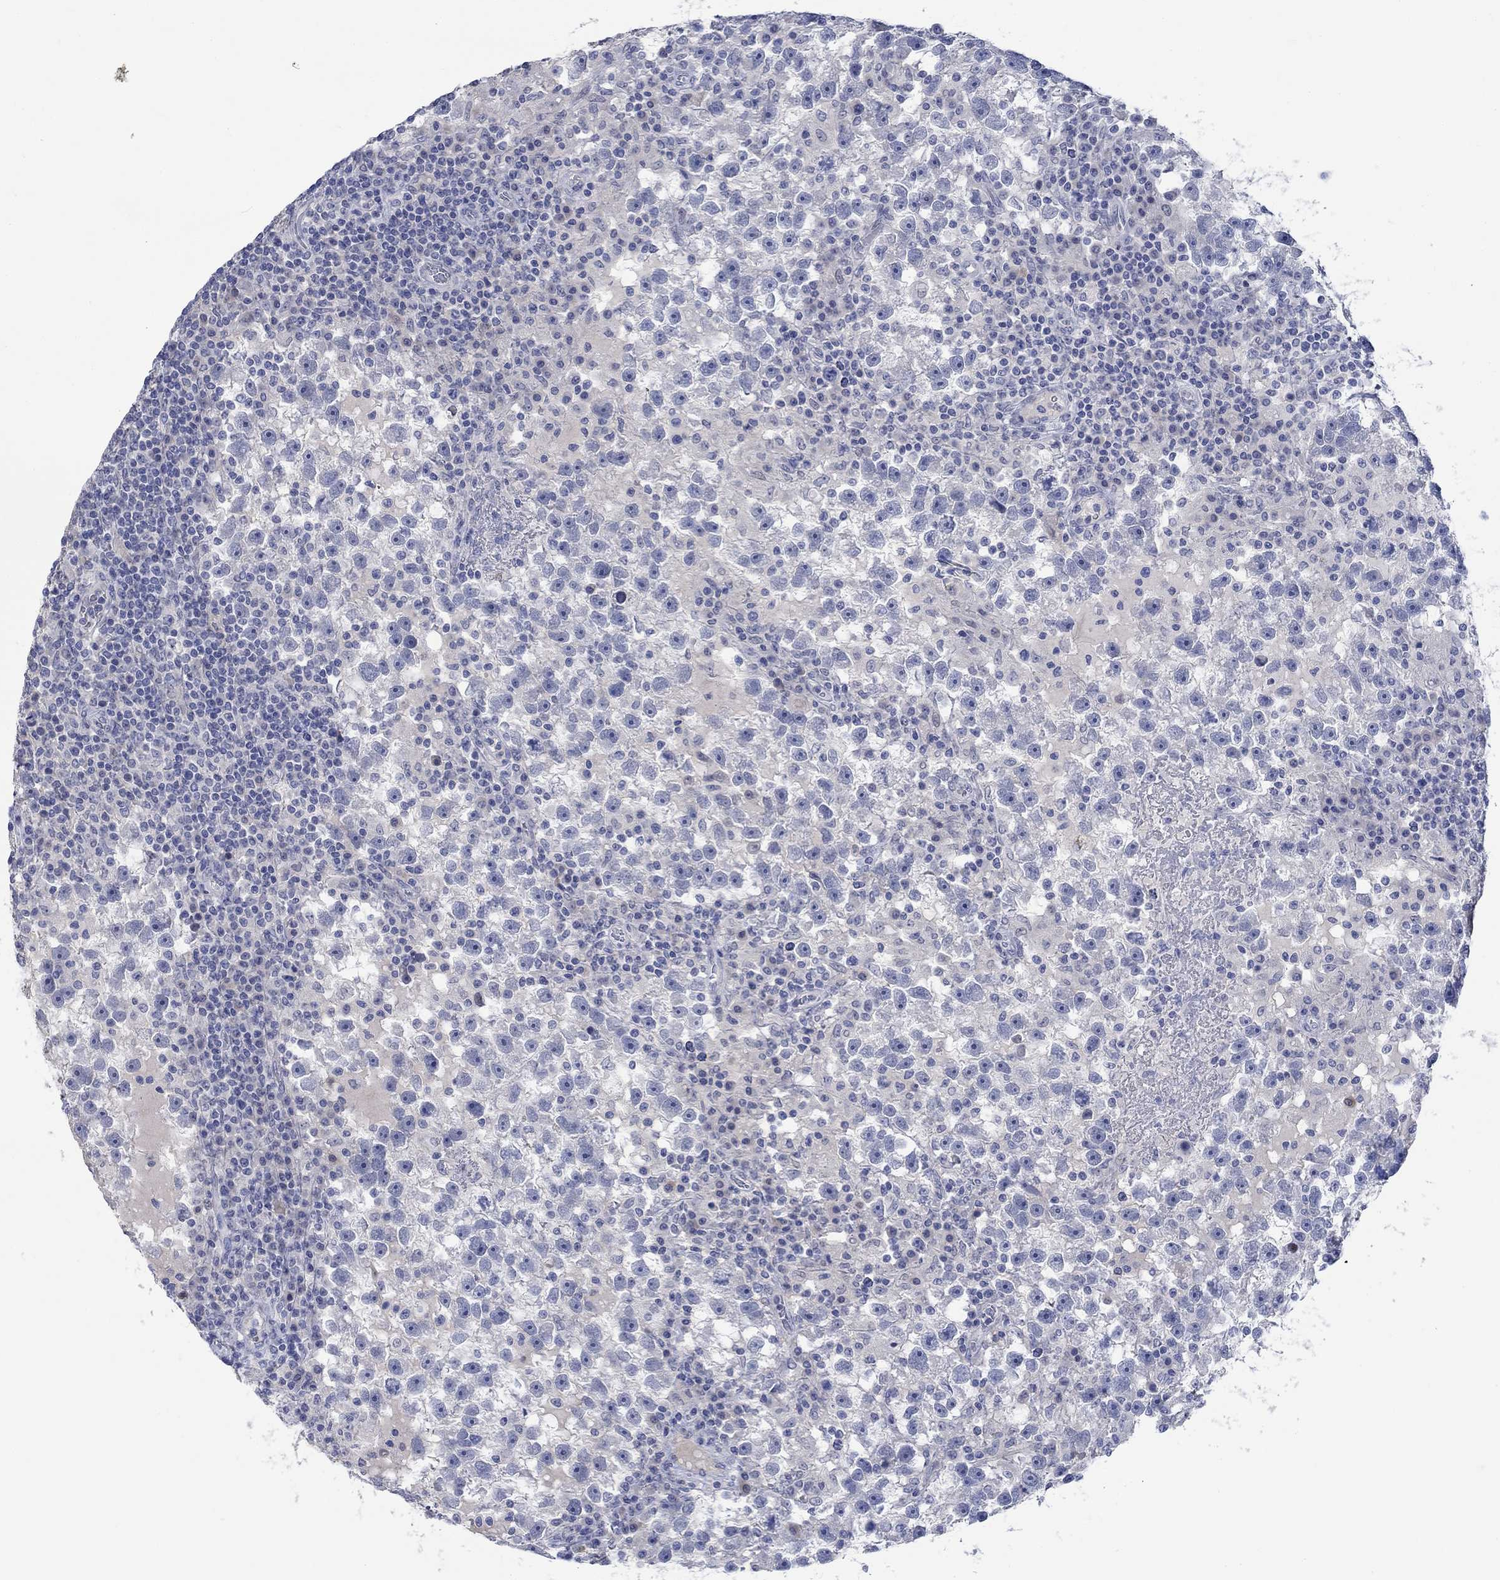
{"staining": {"intensity": "negative", "quantity": "none", "location": "none"}, "tissue": "testis cancer", "cell_type": "Tumor cells", "image_type": "cancer", "snomed": [{"axis": "morphology", "description": "Seminoma, NOS"}, {"axis": "topography", "description": "Testis"}], "caption": "Tumor cells show no significant staining in seminoma (testis). The staining is performed using DAB (3,3'-diaminobenzidine) brown chromogen with nuclei counter-stained in using hematoxylin.", "gene": "DLK1", "patient": {"sex": "male", "age": 47}}